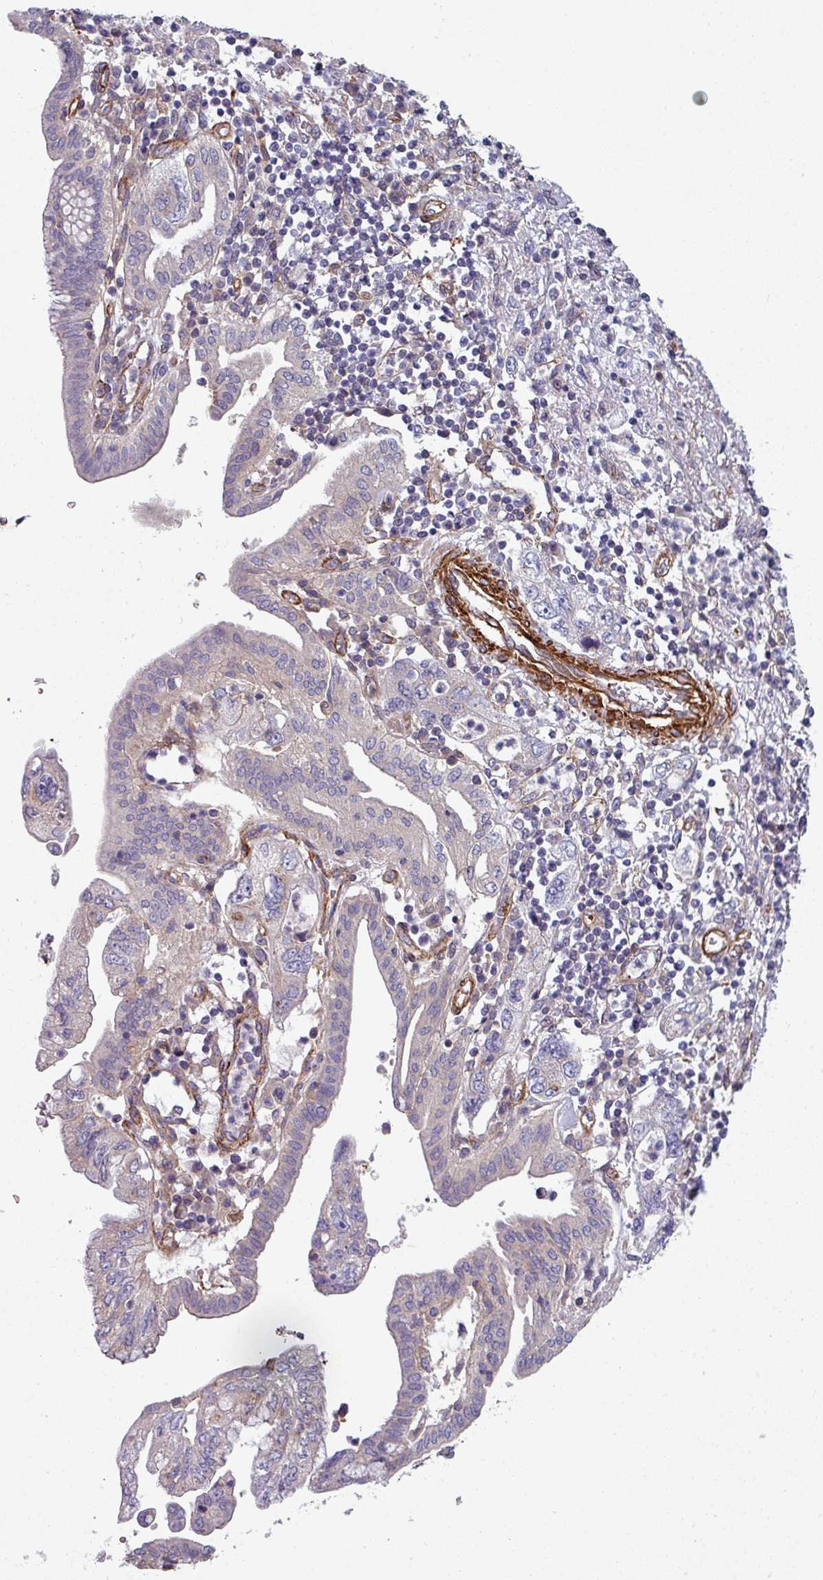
{"staining": {"intensity": "negative", "quantity": "none", "location": "none"}, "tissue": "pancreatic cancer", "cell_type": "Tumor cells", "image_type": "cancer", "snomed": [{"axis": "morphology", "description": "Adenocarcinoma, NOS"}, {"axis": "topography", "description": "Pancreas"}], "caption": "The micrograph reveals no significant positivity in tumor cells of pancreatic adenocarcinoma. (IHC, brightfield microscopy, high magnification).", "gene": "ATP2C2", "patient": {"sex": "female", "age": 73}}